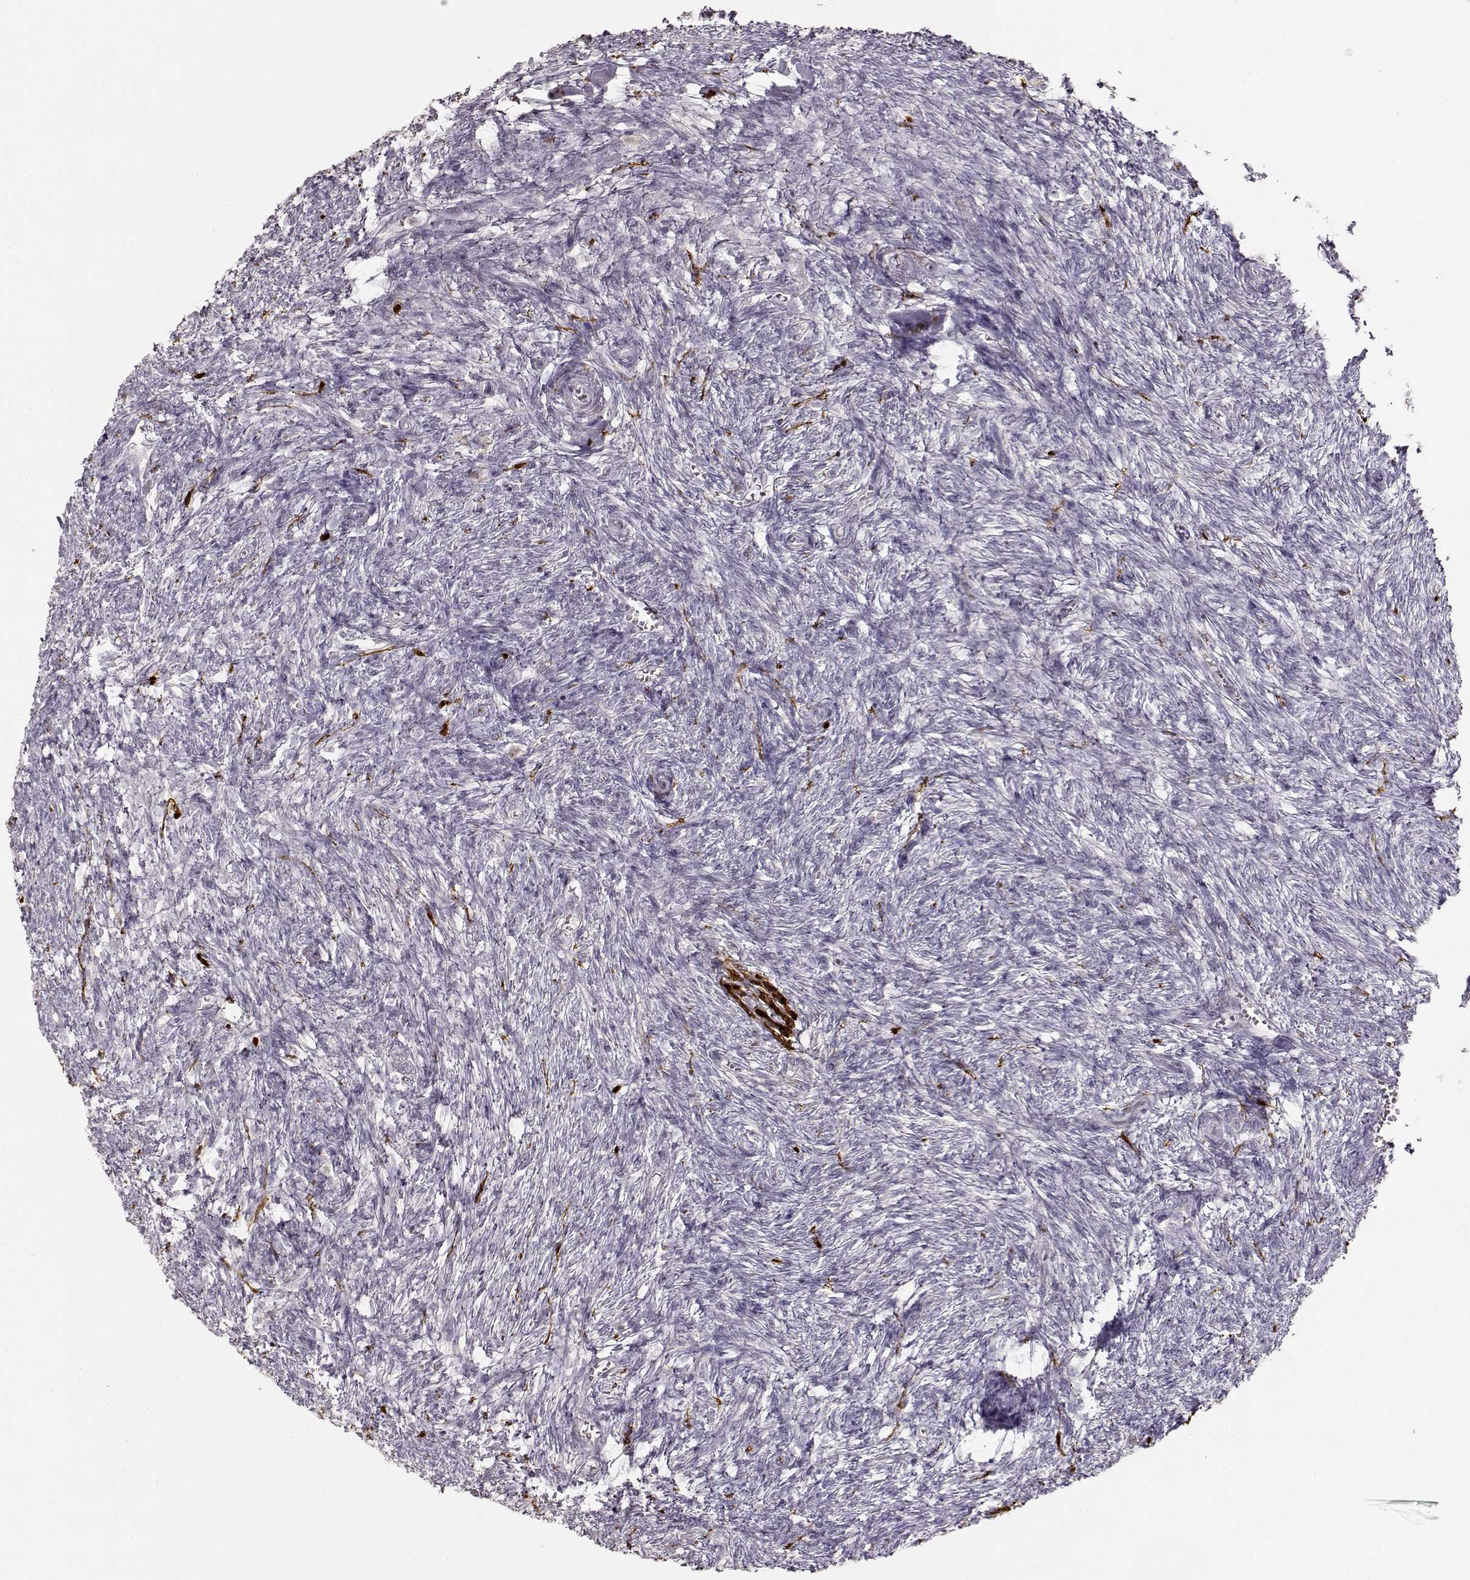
{"staining": {"intensity": "weak", "quantity": ">75%", "location": "cytoplasmic/membranous"}, "tissue": "ovary", "cell_type": "Follicle cells", "image_type": "normal", "snomed": [{"axis": "morphology", "description": "Normal tissue, NOS"}, {"axis": "topography", "description": "Ovary"}], "caption": "Immunohistochemistry (IHC) of normal human ovary exhibits low levels of weak cytoplasmic/membranous expression in approximately >75% of follicle cells.", "gene": "S100B", "patient": {"sex": "female", "age": 43}}